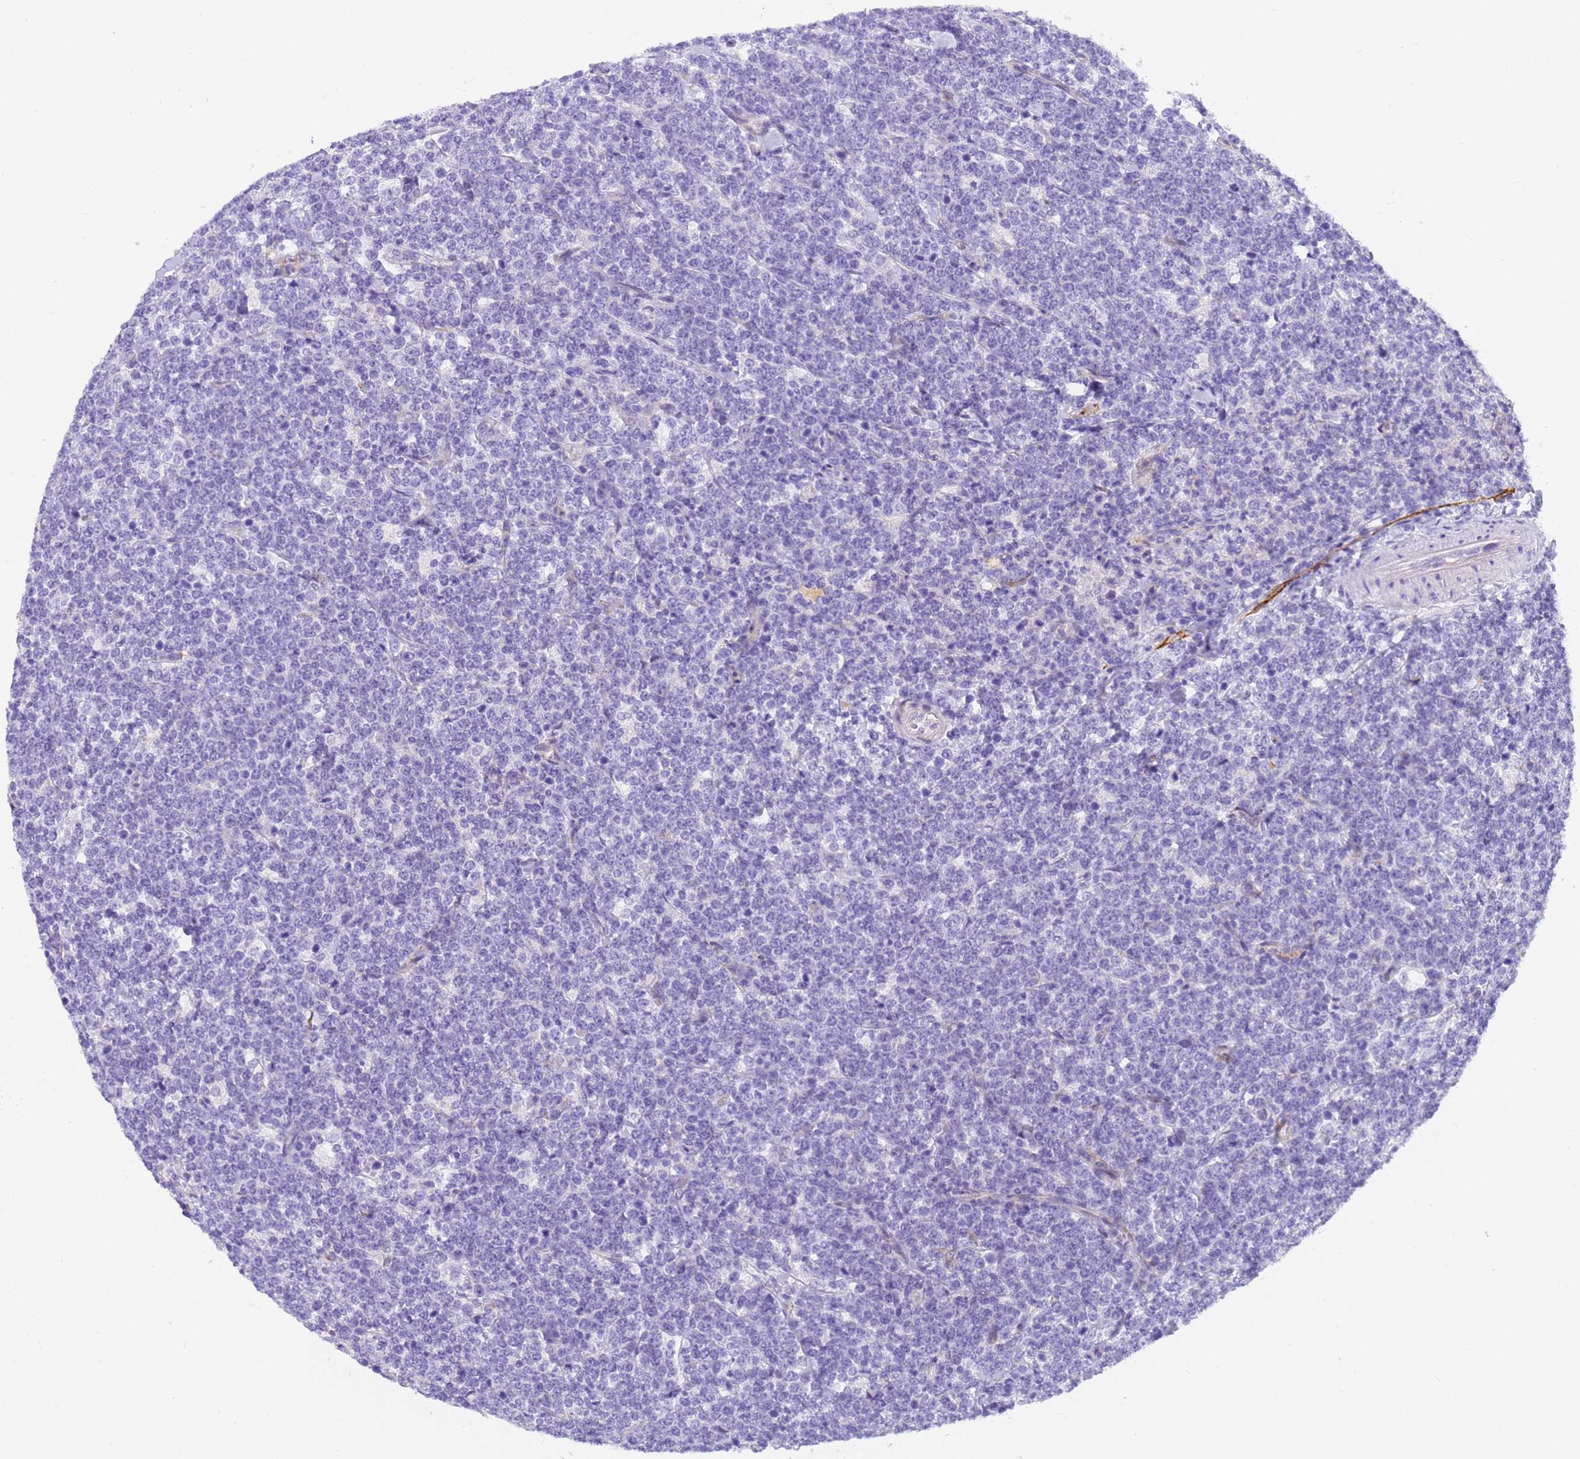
{"staining": {"intensity": "negative", "quantity": "none", "location": "none"}, "tissue": "lymphoma", "cell_type": "Tumor cells", "image_type": "cancer", "snomed": [{"axis": "morphology", "description": "Malignant lymphoma, non-Hodgkin's type, High grade"}, {"axis": "topography", "description": "Small intestine"}], "caption": "Tumor cells are negative for protein expression in human malignant lymphoma, non-Hodgkin's type (high-grade).", "gene": "MVB12A", "patient": {"sex": "male", "age": 8}}